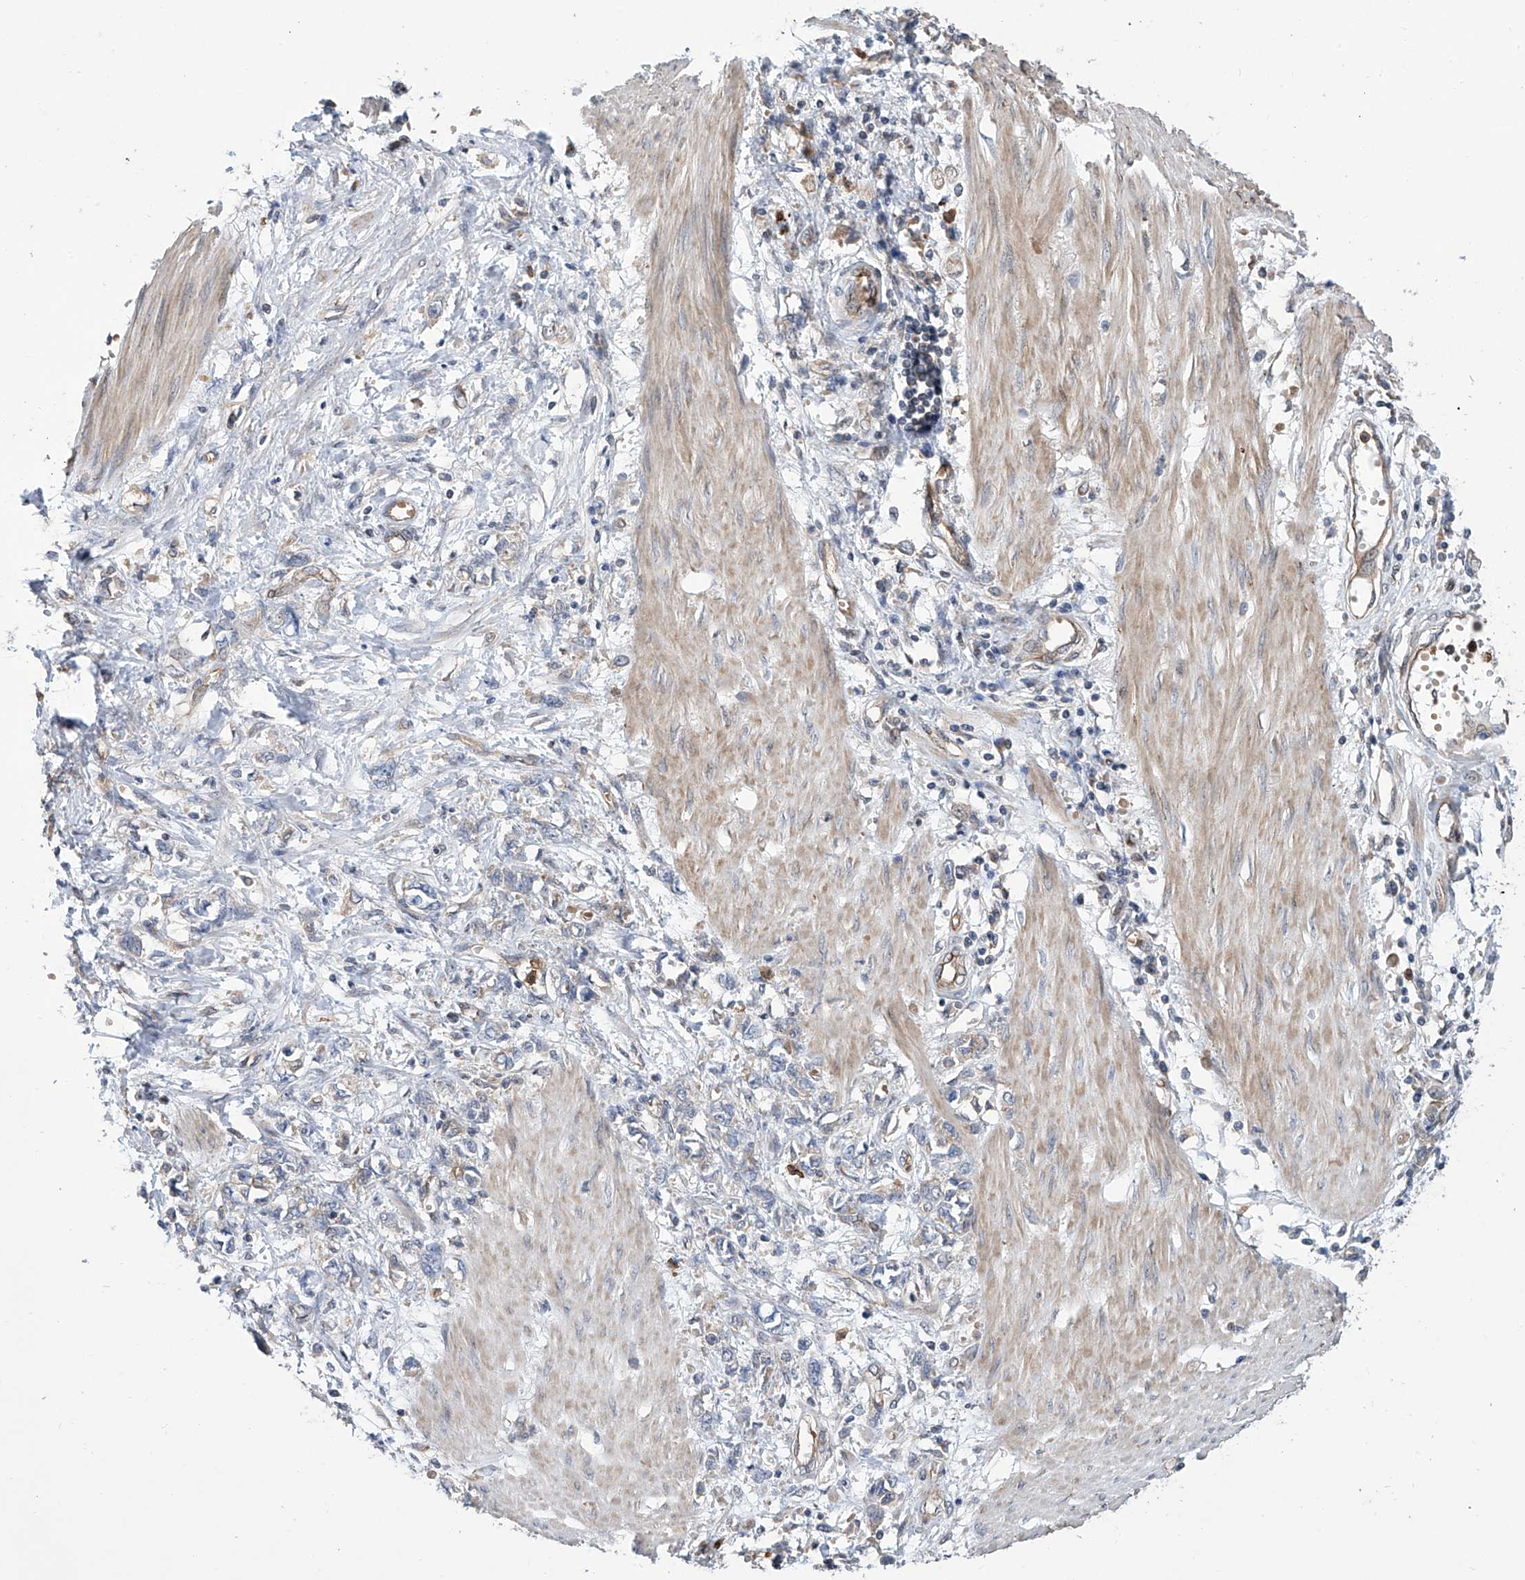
{"staining": {"intensity": "negative", "quantity": "none", "location": "none"}, "tissue": "stomach cancer", "cell_type": "Tumor cells", "image_type": "cancer", "snomed": [{"axis": "morphology", "description": "Adenocarcinoma, NOS"}, {"axis": "topography", "description": "Stomach"}], "caption": "IHC of human stomach cancer shows no positivity in tumor cells.", "gene": "EIF2D", "patient": {"sex": "female", "age": 76}}